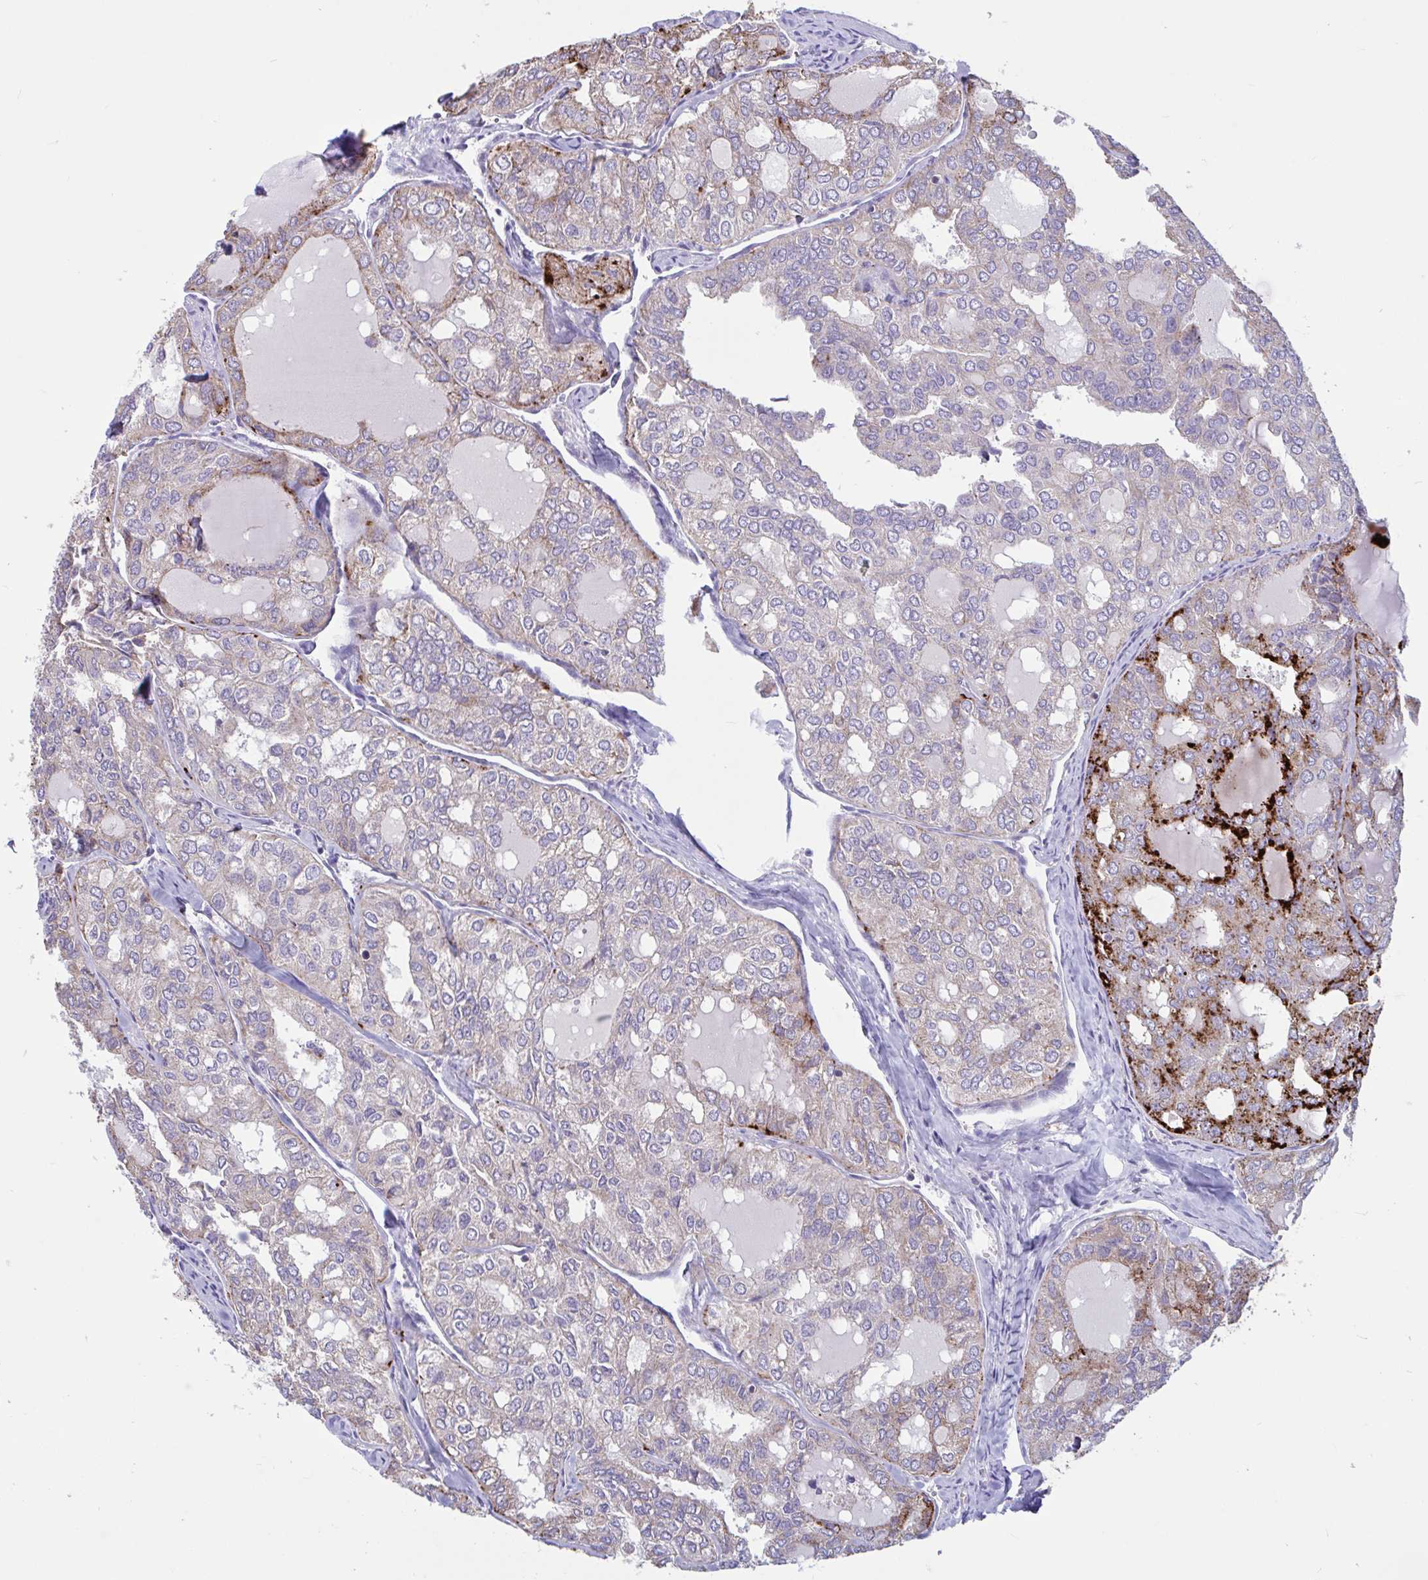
{"staining": {"intensity": "strong", "quantity": "25%-75%", "location": "cytoplasmic/membranous"}, "tissue": "thyroid cancer", "cell_type": "Tumor cells", "image_type": "cancer", "snomed": [{"axis": "morphology", "description": "Follicular adenoma carcinoma, NOS"}, {"axis": "topography", "description": "Thyroid gland"}], "caption": "Brown immunohistochemical staining in thyroid cancer displays strong cytoplasmic/membranous expression in approximately 25%-75% of tumor cells.", "gene": "OR13A1", "patient": {"sex": "male", "age": 75}}